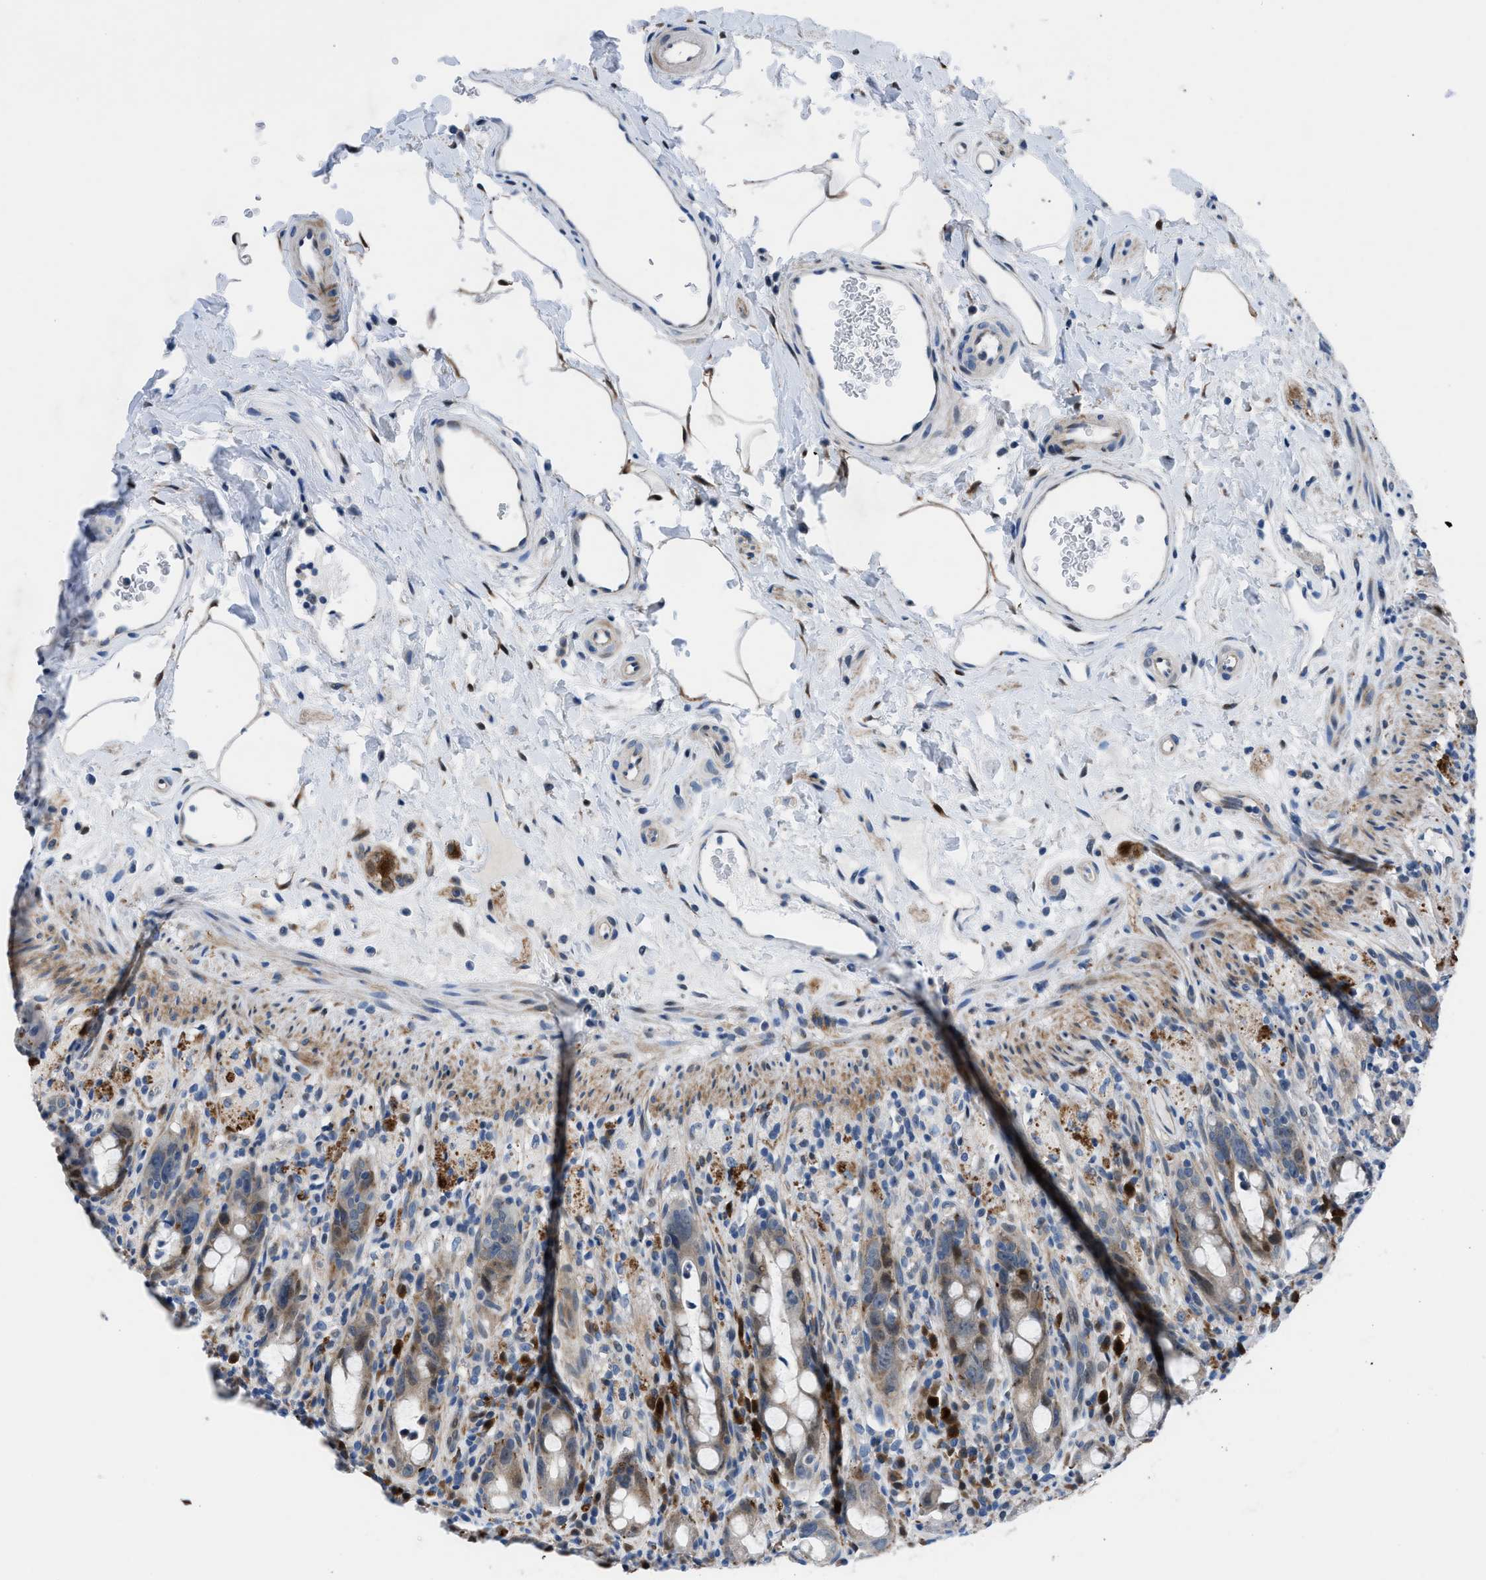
{"staining": {"intensity": "moderate", "quantity": ">75%", "location": "cytoplasmic/membranous,nuclear"}, "tissue": "rectum", "cell_type": "Glandular cells", "image_type": "normal", "snomed": [{"axis": "morphology", "description": "Normal tissue, NOS"}, {"axis": "topography", "description": "Rectum"}], "caption": "A brown stain highlights moderate cytoplasmic/membranous,nuclear staining of a protein in glandular cells of unremarkable rectum.", "gene": "UAP1", "patient": {"sex": "male", "age": 44}}